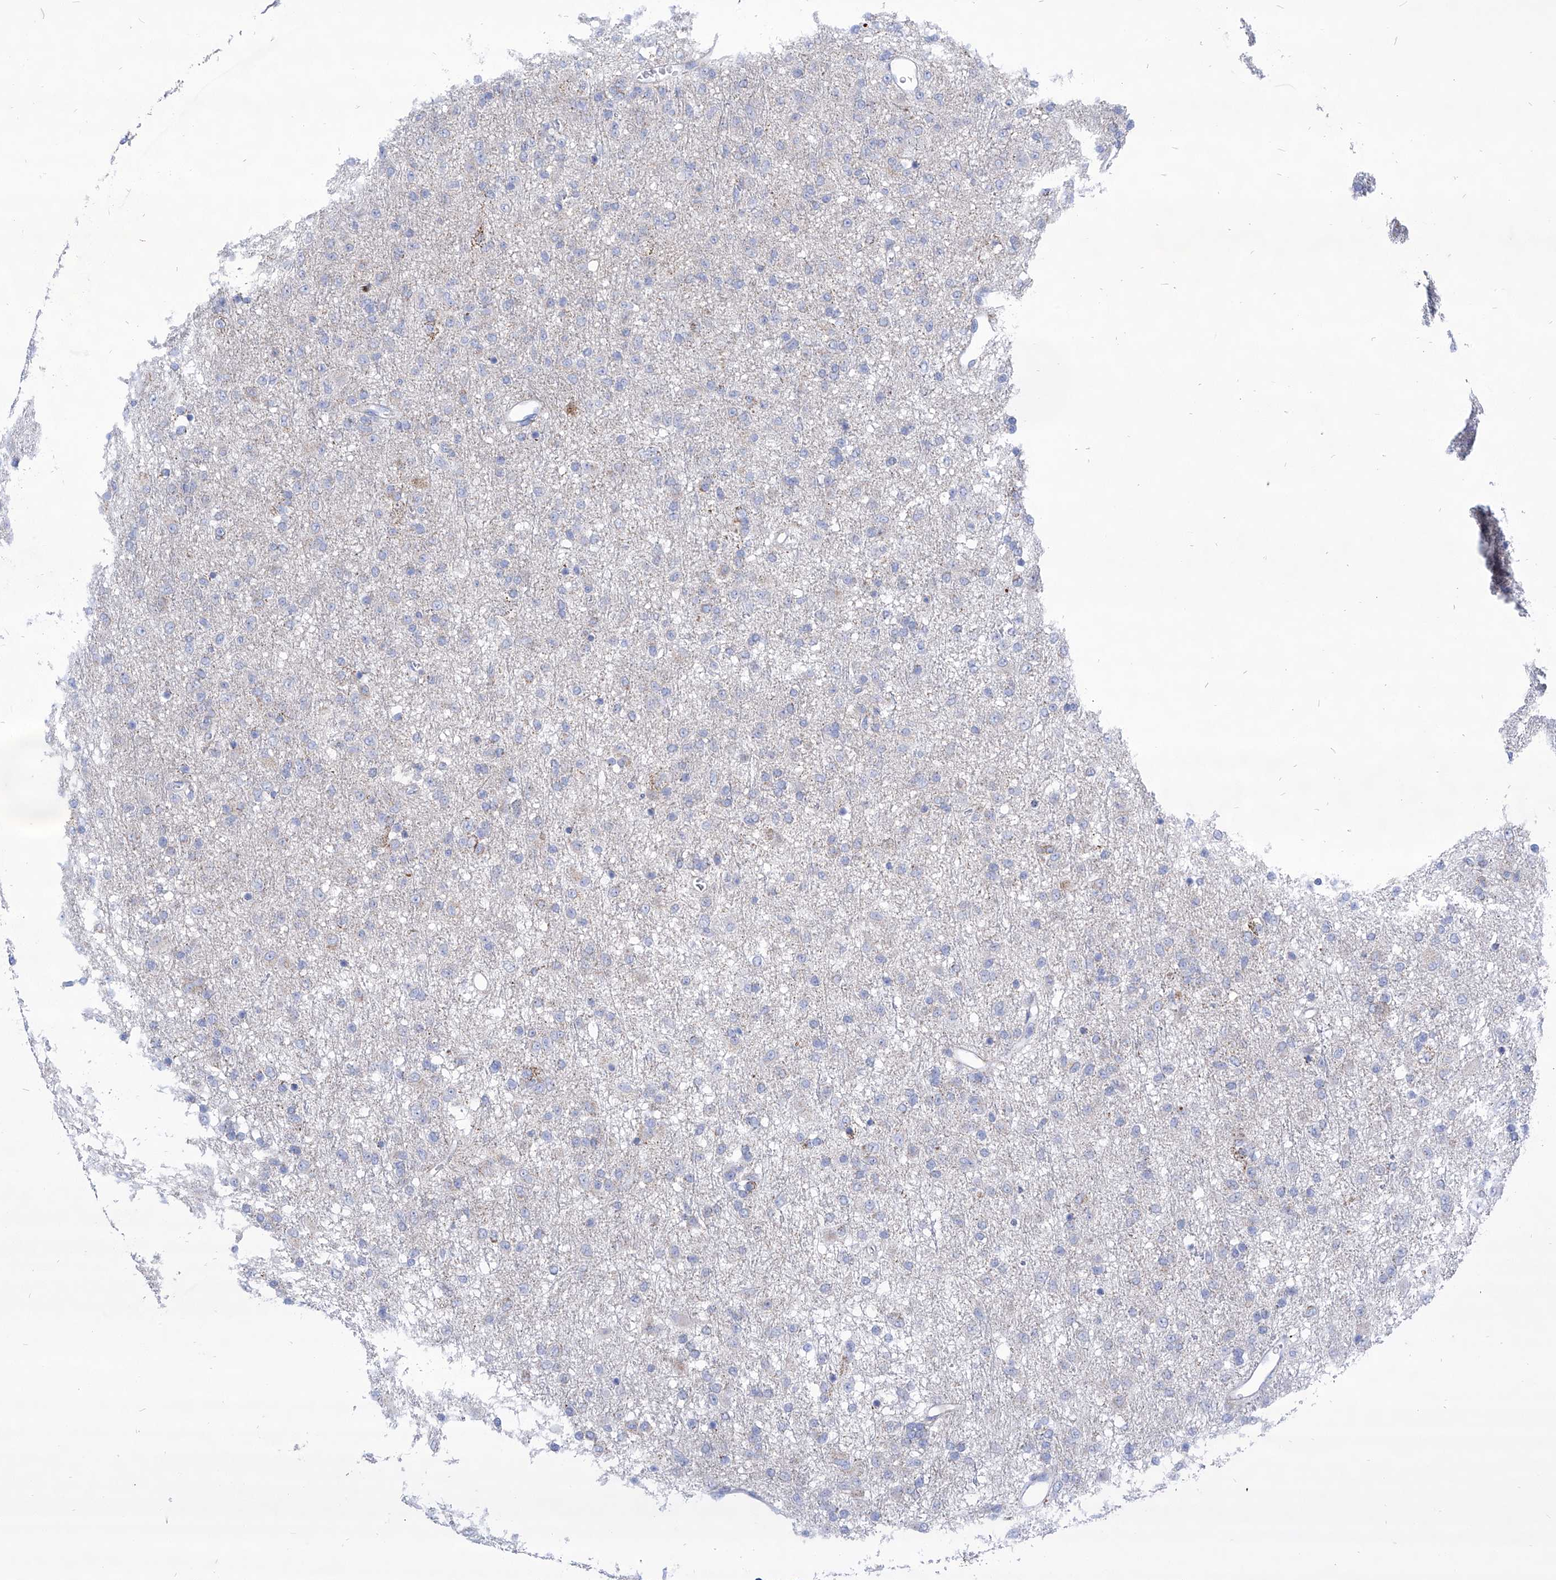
{"staining": {"intensity": "negative", "quantity": "none", "location": "none"}, "tissue": "glioma", "cell_type": "Tumor cells", "image_type": "cancer", "snomed": [{"axis": "morphology", "description": "Glioma, malignant, Low grade"}, {"axis": "topography", "description": "Brain"}], "caption": "High magnification brightfield microscopy of glioma stained with DAB (3,3'-diaminobenzidine) (brown) and counterstained with hematoxylin (blue): tumor cells show no significant positivity.", "gene": "COQ3", "patient": {"sex": "male", "age": 65}}